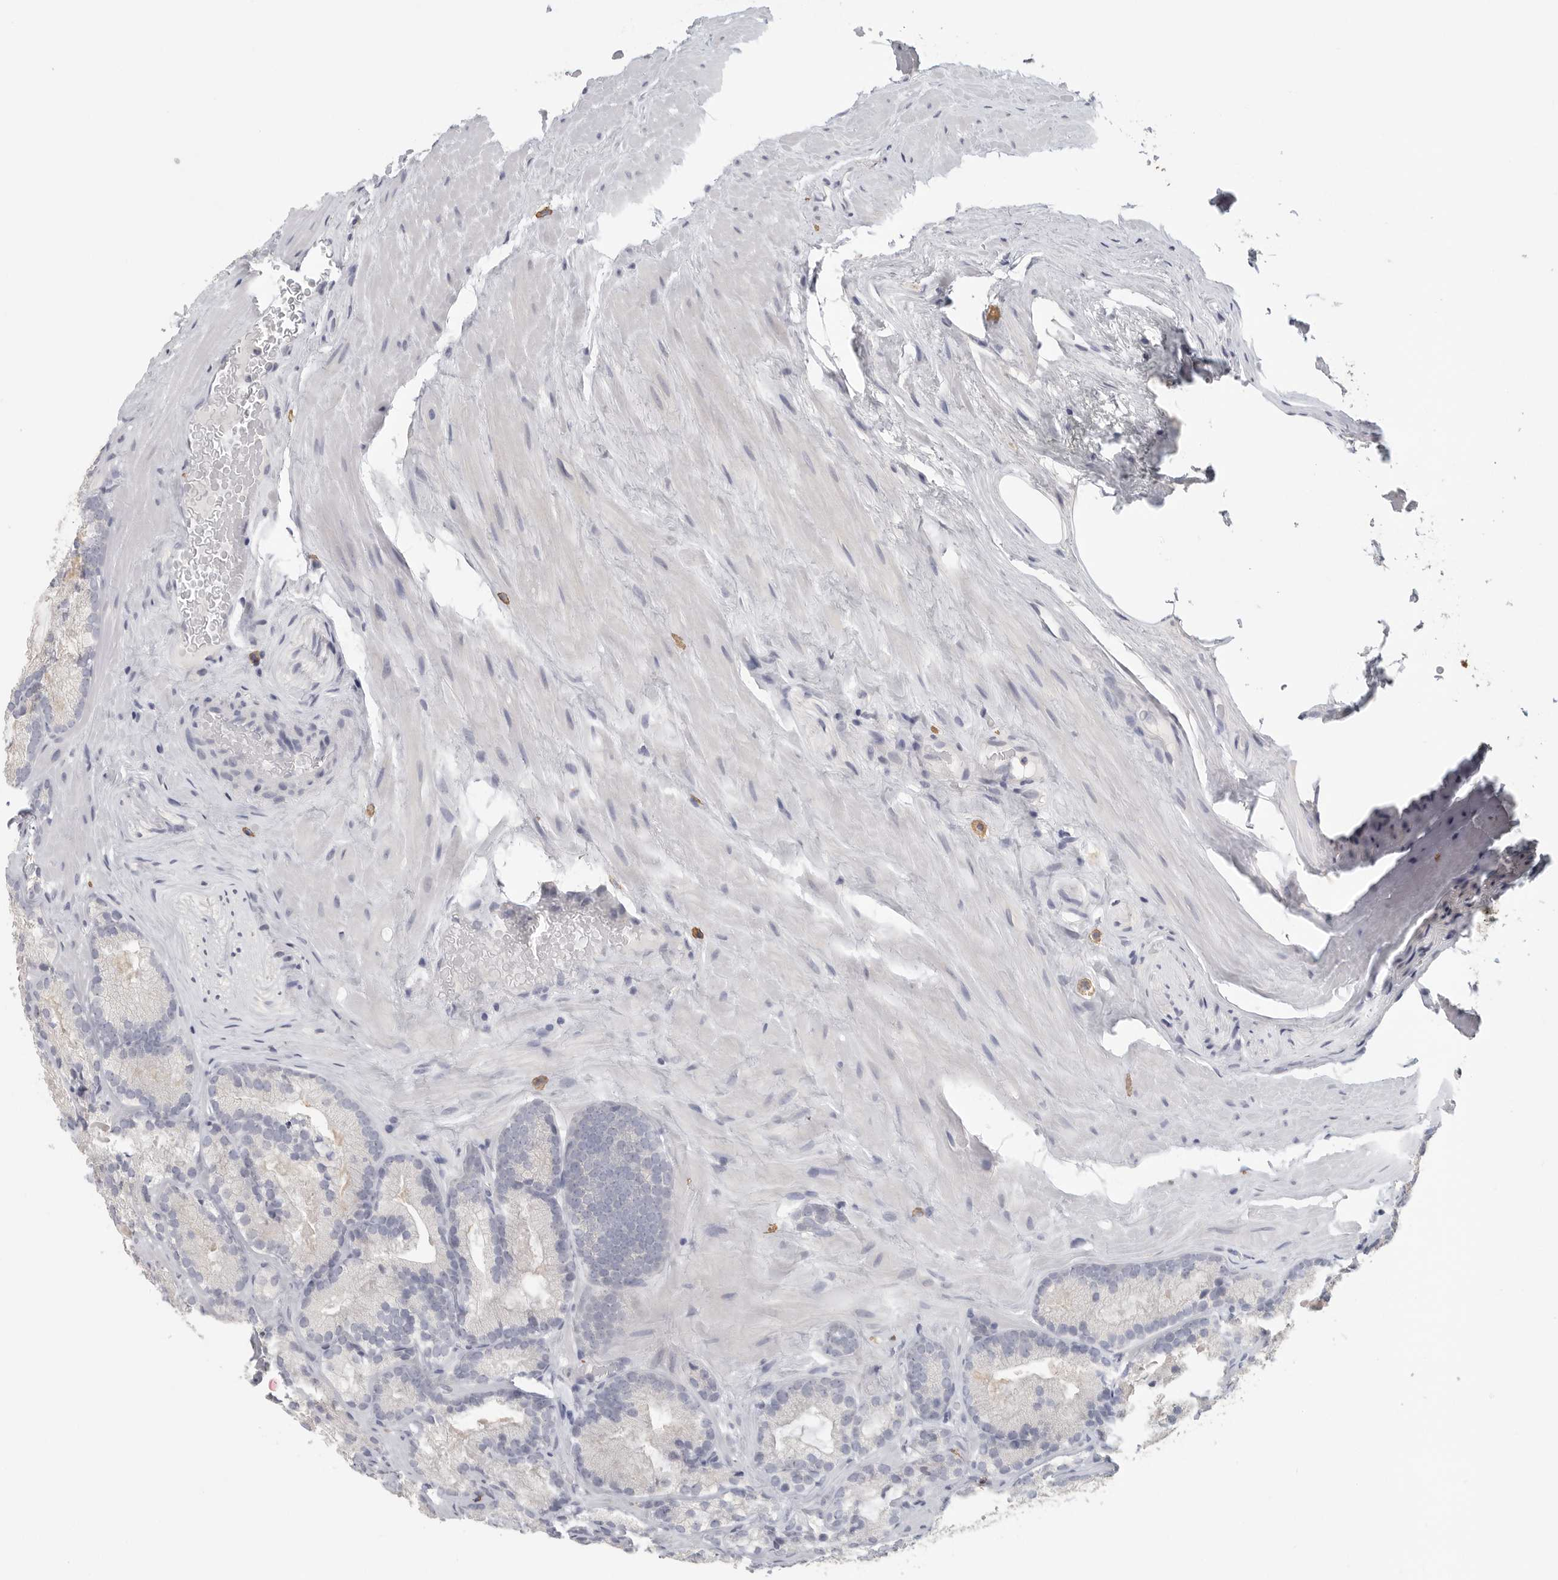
{"staining": {"intensity": "negative", "quantity": "none", "location": "none"}, "tissue": "prostate cancer", "cell_type": "Tumor cells", "image_type": "cancer", "snomed": [{"axis": "morphology", "description": "Adenocarcinoma, Low grade"}, {"axis": "topography", "description": "Prostate"}], "caption": "DAB immunohistochemical staining of prostate cancer exhibits no significant expression in tumor cells.", "gene": "DNAJC11", "patient": {"sex": "male", "age": 72}}